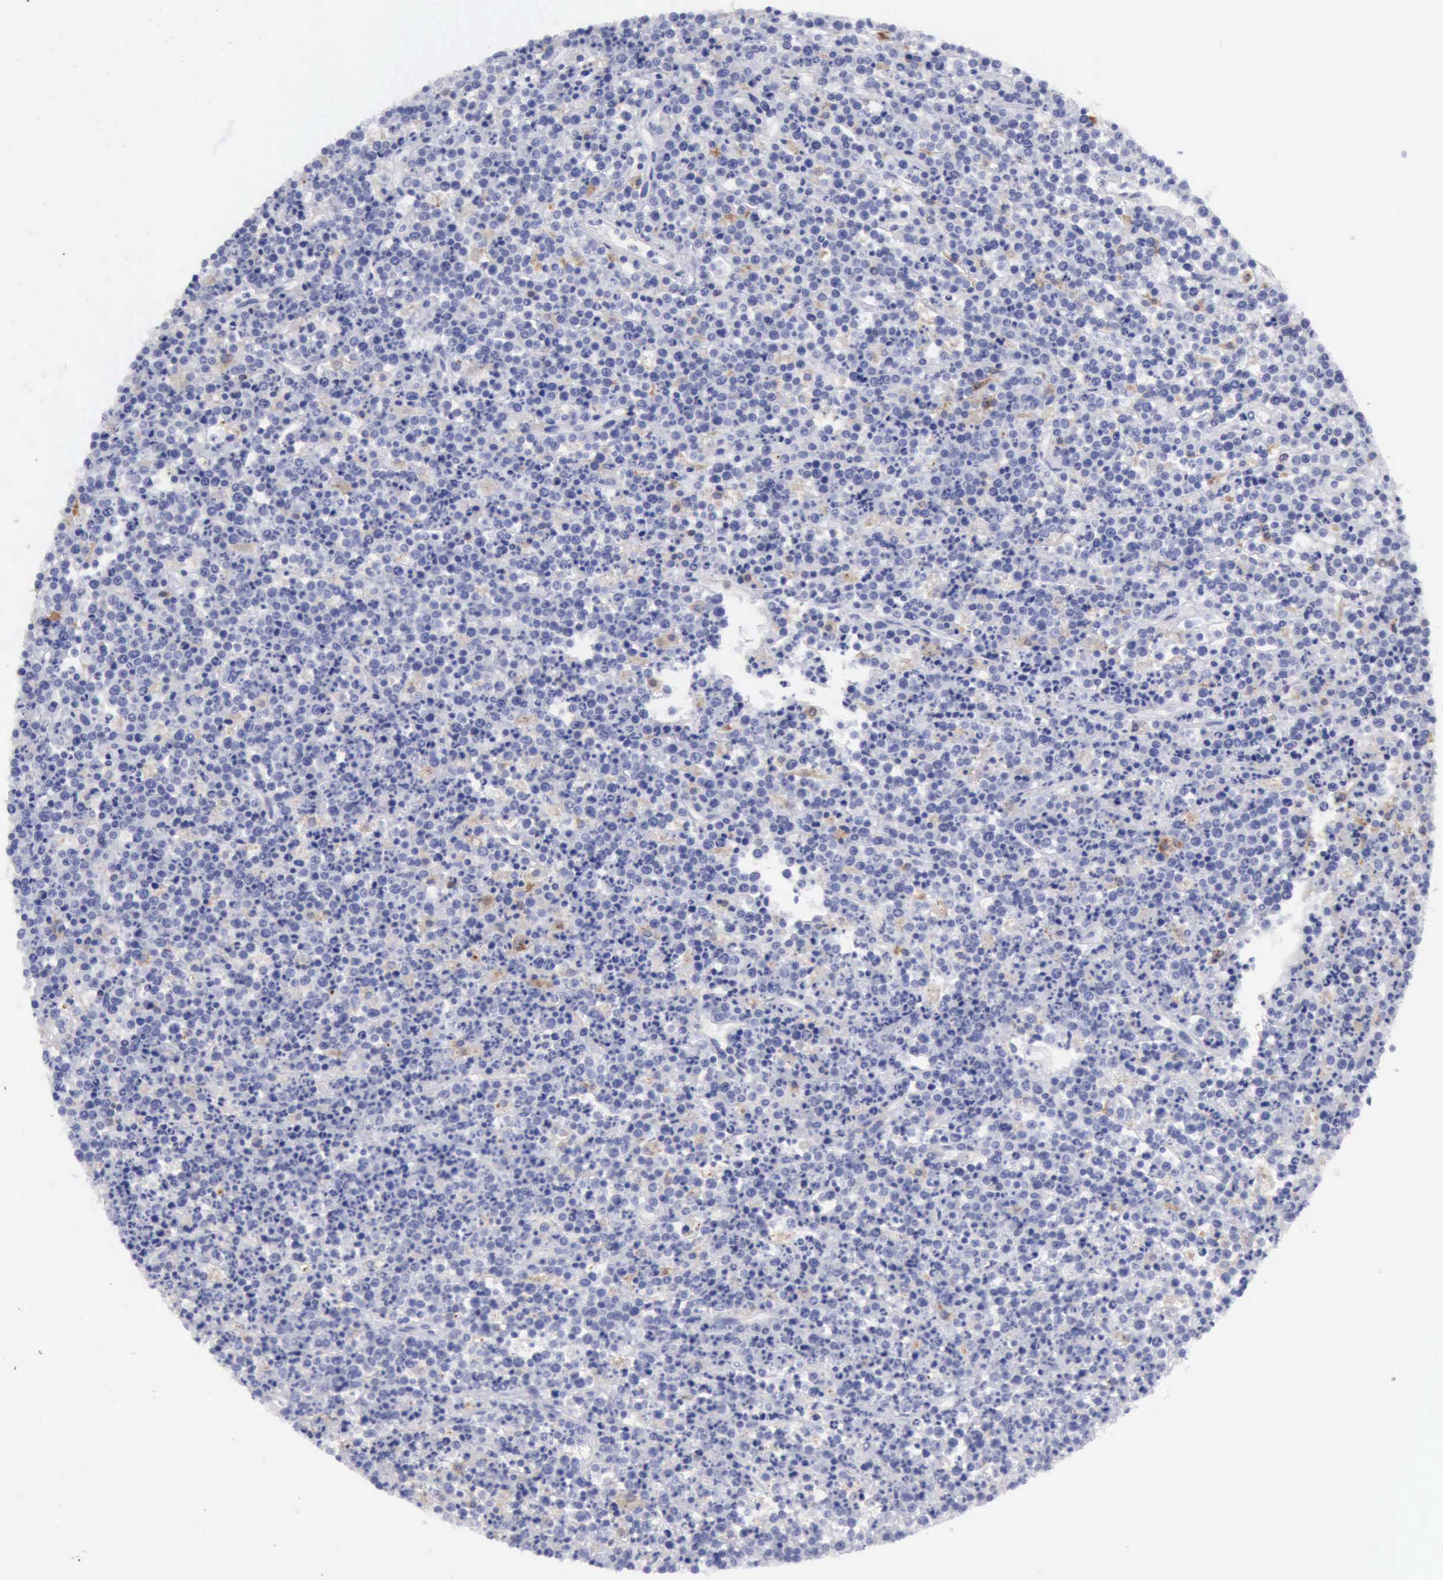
{"staining": {"intensity": "negative", "quantity": "none", "location": "none"}, "tissue": "lymphoma", "cell_type": "Tumor cells", "image_type": "cancer", "snomed": [{"axis": "morphology", "description": "Malignant lymphoma, non-Hodgkin's type, High grade"}, {"axis": "topography", "description": "Ovary"}], "caption": "An IHC photomicrograph of high-grade malignant lymphoma, non-Hodgkin's type is shown. There is no staining in tumor cells of high-grade malignant lymphoma, non-Hodgkin's type.", "gene": "CTSS", "patient": {"sex": "female", "age": 56}}